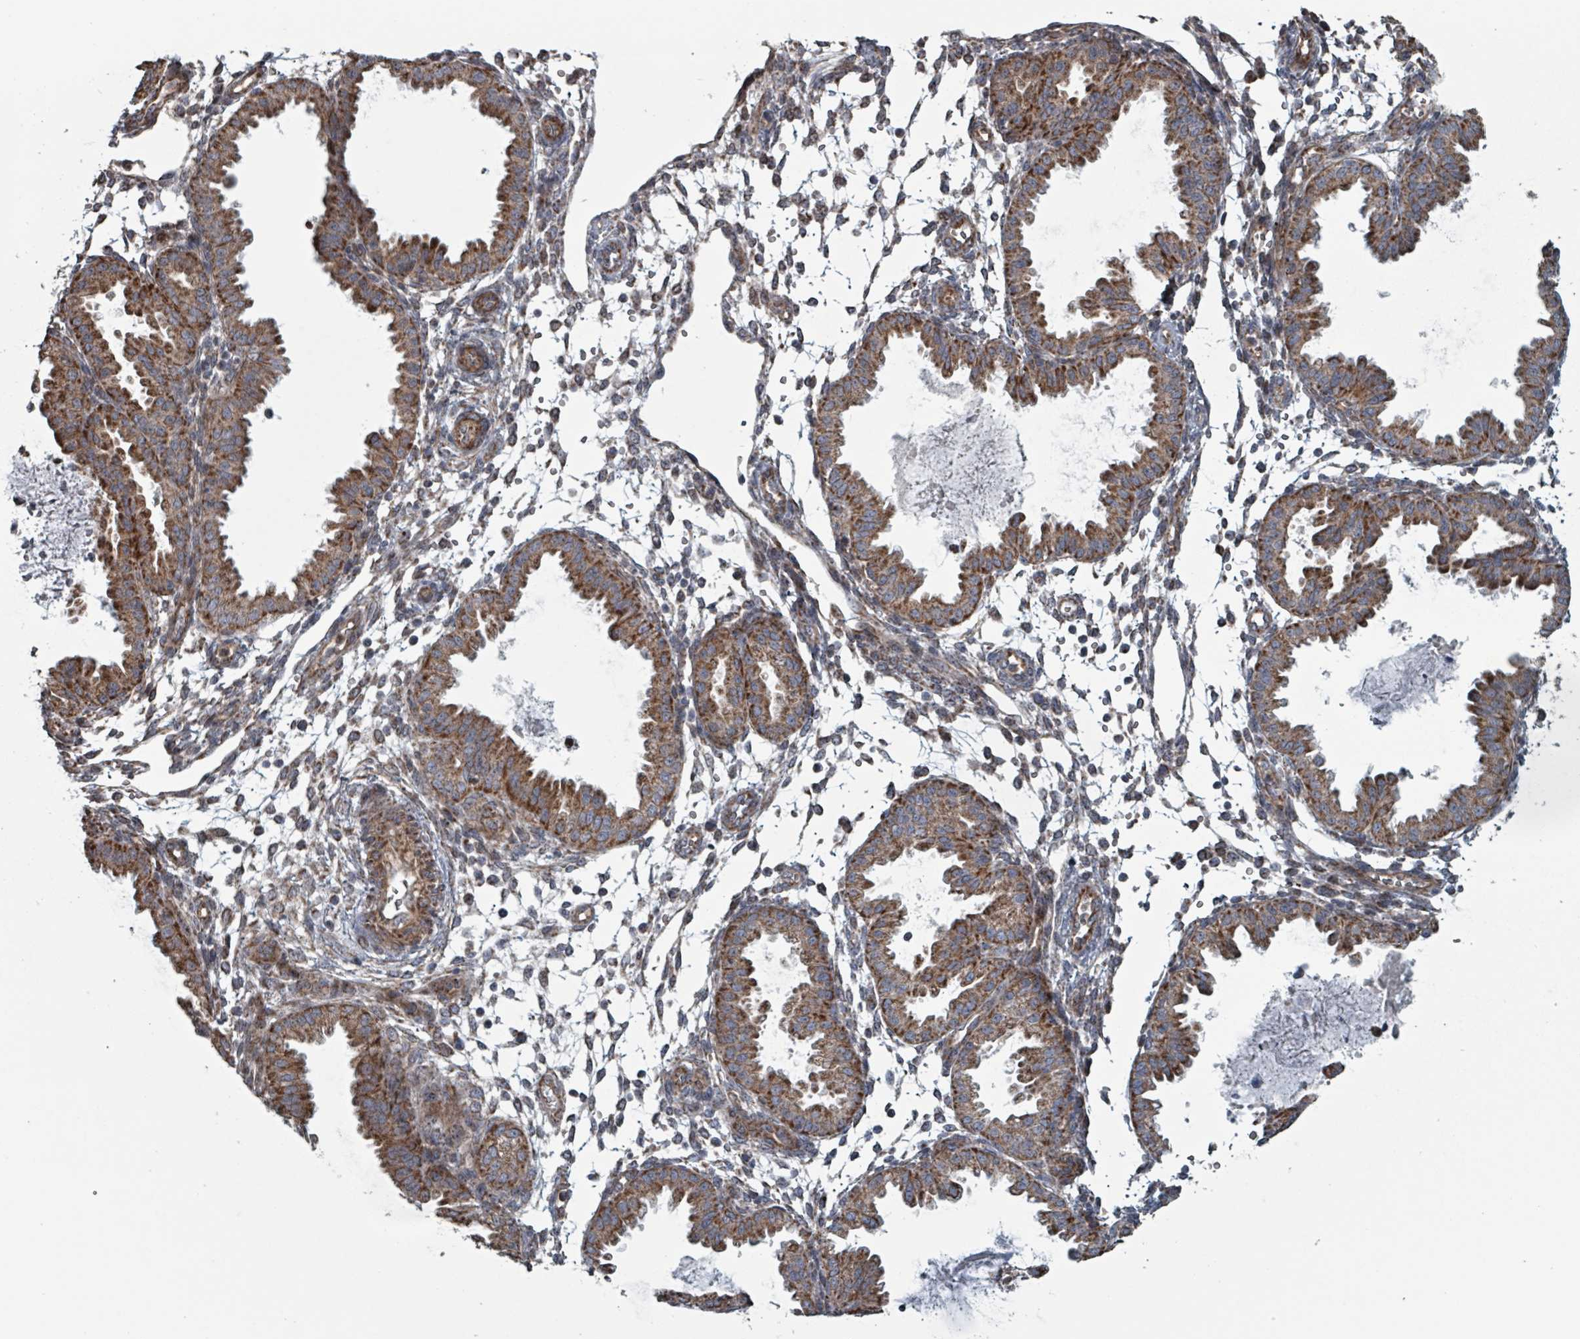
{"staining": {"intensity": "weak", "quantity": "<25%", "location": "cytoplasmic/membranous"}, "tissue": "endometrium", "cell_type": "Cells in endometrial stroma", "image_type": "normal", "snomed": [{"axis": "morphology", "description": "Normal tissue, NOS"}, {"axis": "topography", "description": "Endometrium"}], "caption": "The micrograph displays no staining of cells in endometrial stroma in benign endometrium.", "gene": "MRPL4", "patient": {"sex": "female", "age": 33}}